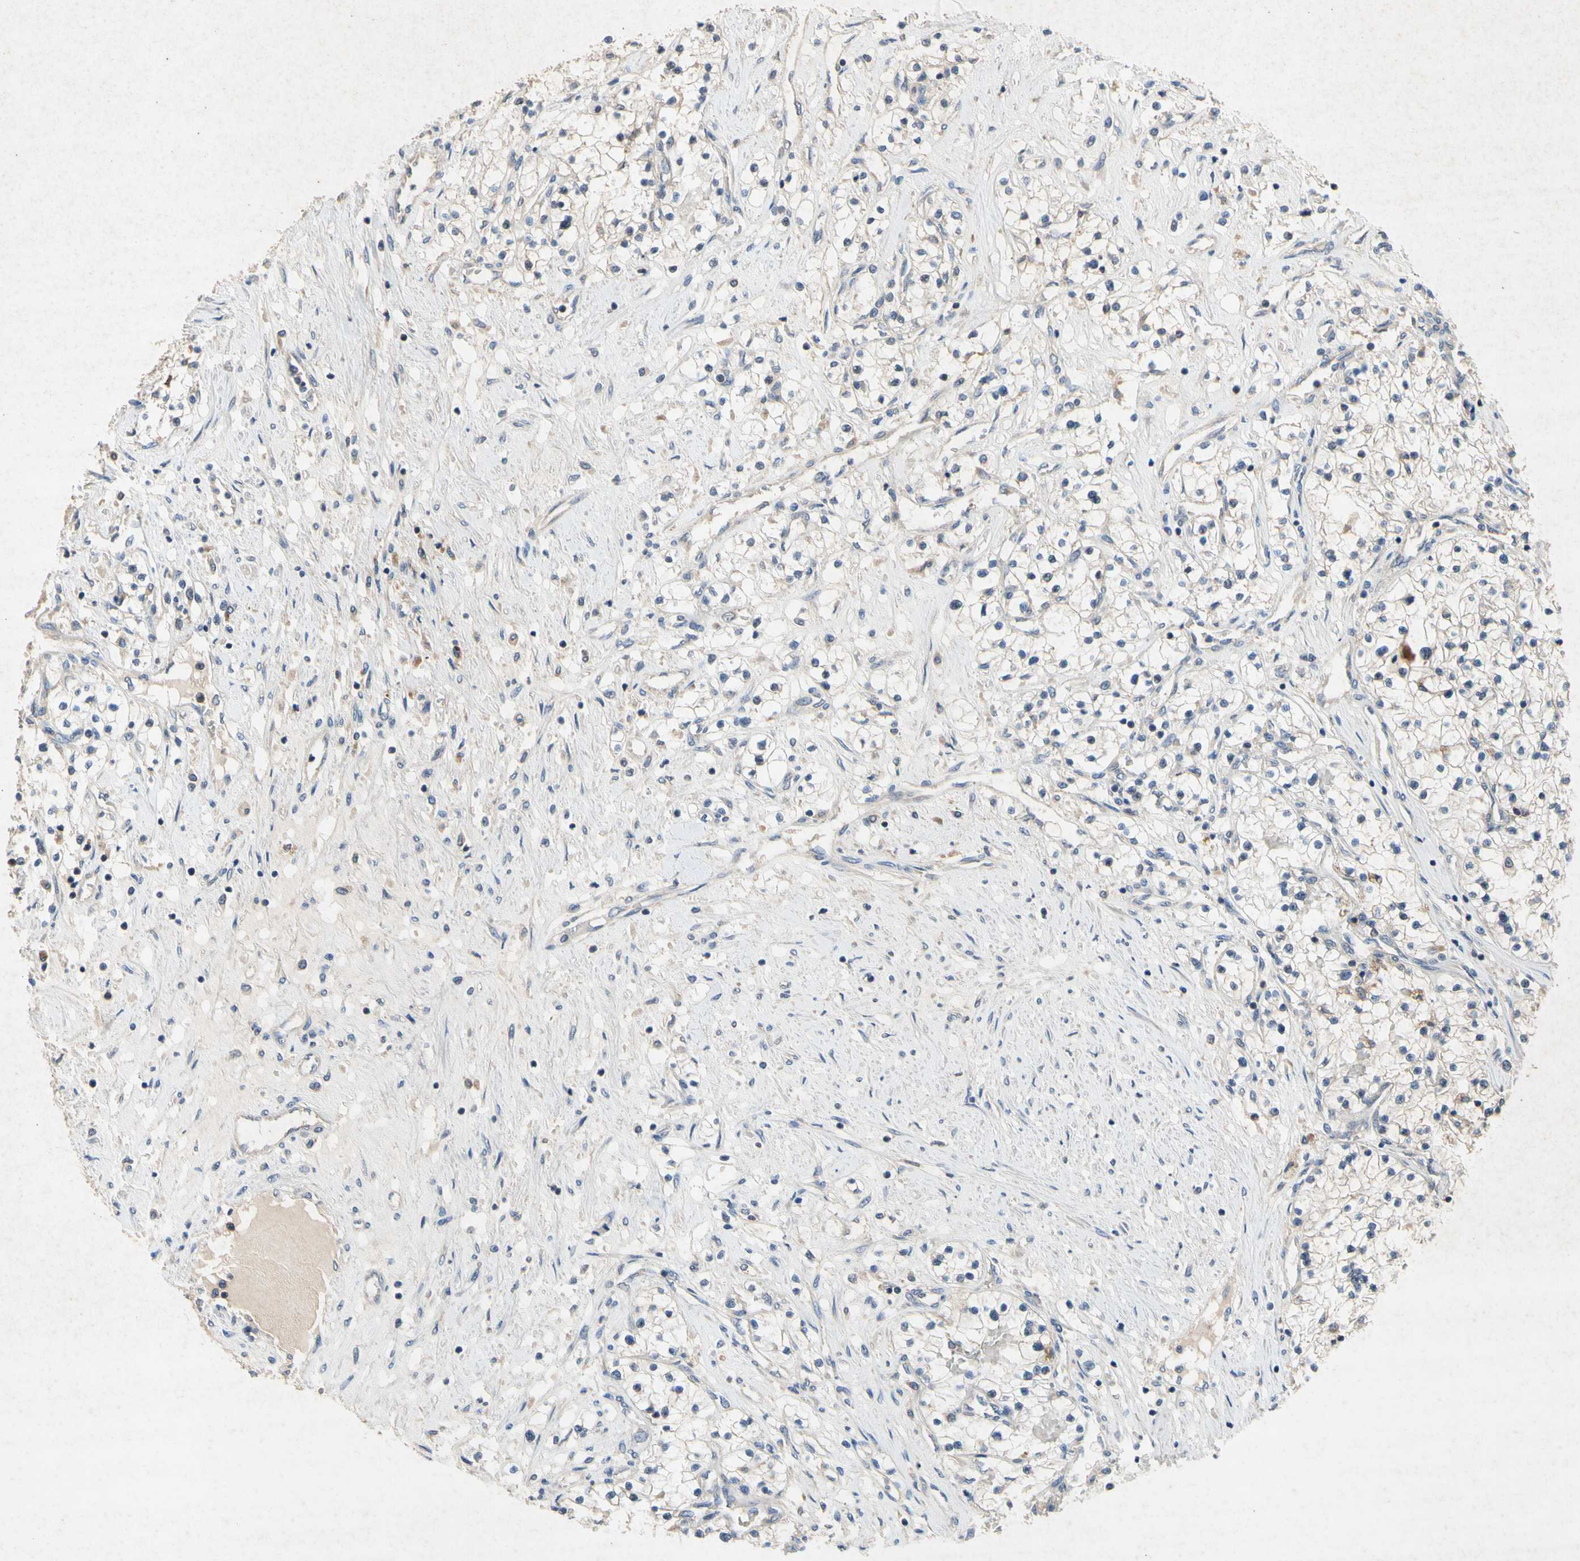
{"staining": {"intensity": "weak", "quantity": "25%-75%", "location": "cytoplasmic/membranous"}, "tissue": "renal cancer", "cell_type": "Tumor cells", "image_type": "cancer", "snomed": [{"axis": "morphology", "description": "Adenocarcinoma, NOS"}, {"axis": "topography", "description": "Kidney"}], "caption": "Immunohistochemical staining of human adenocarcinoma (renal) demonstrates low levels of weak cytoplasmic/membranous positivity in about 25%-75% of tumor cells.", "gene": "RPS6KA1", "patient": {"sex": "male", "age": 68}}